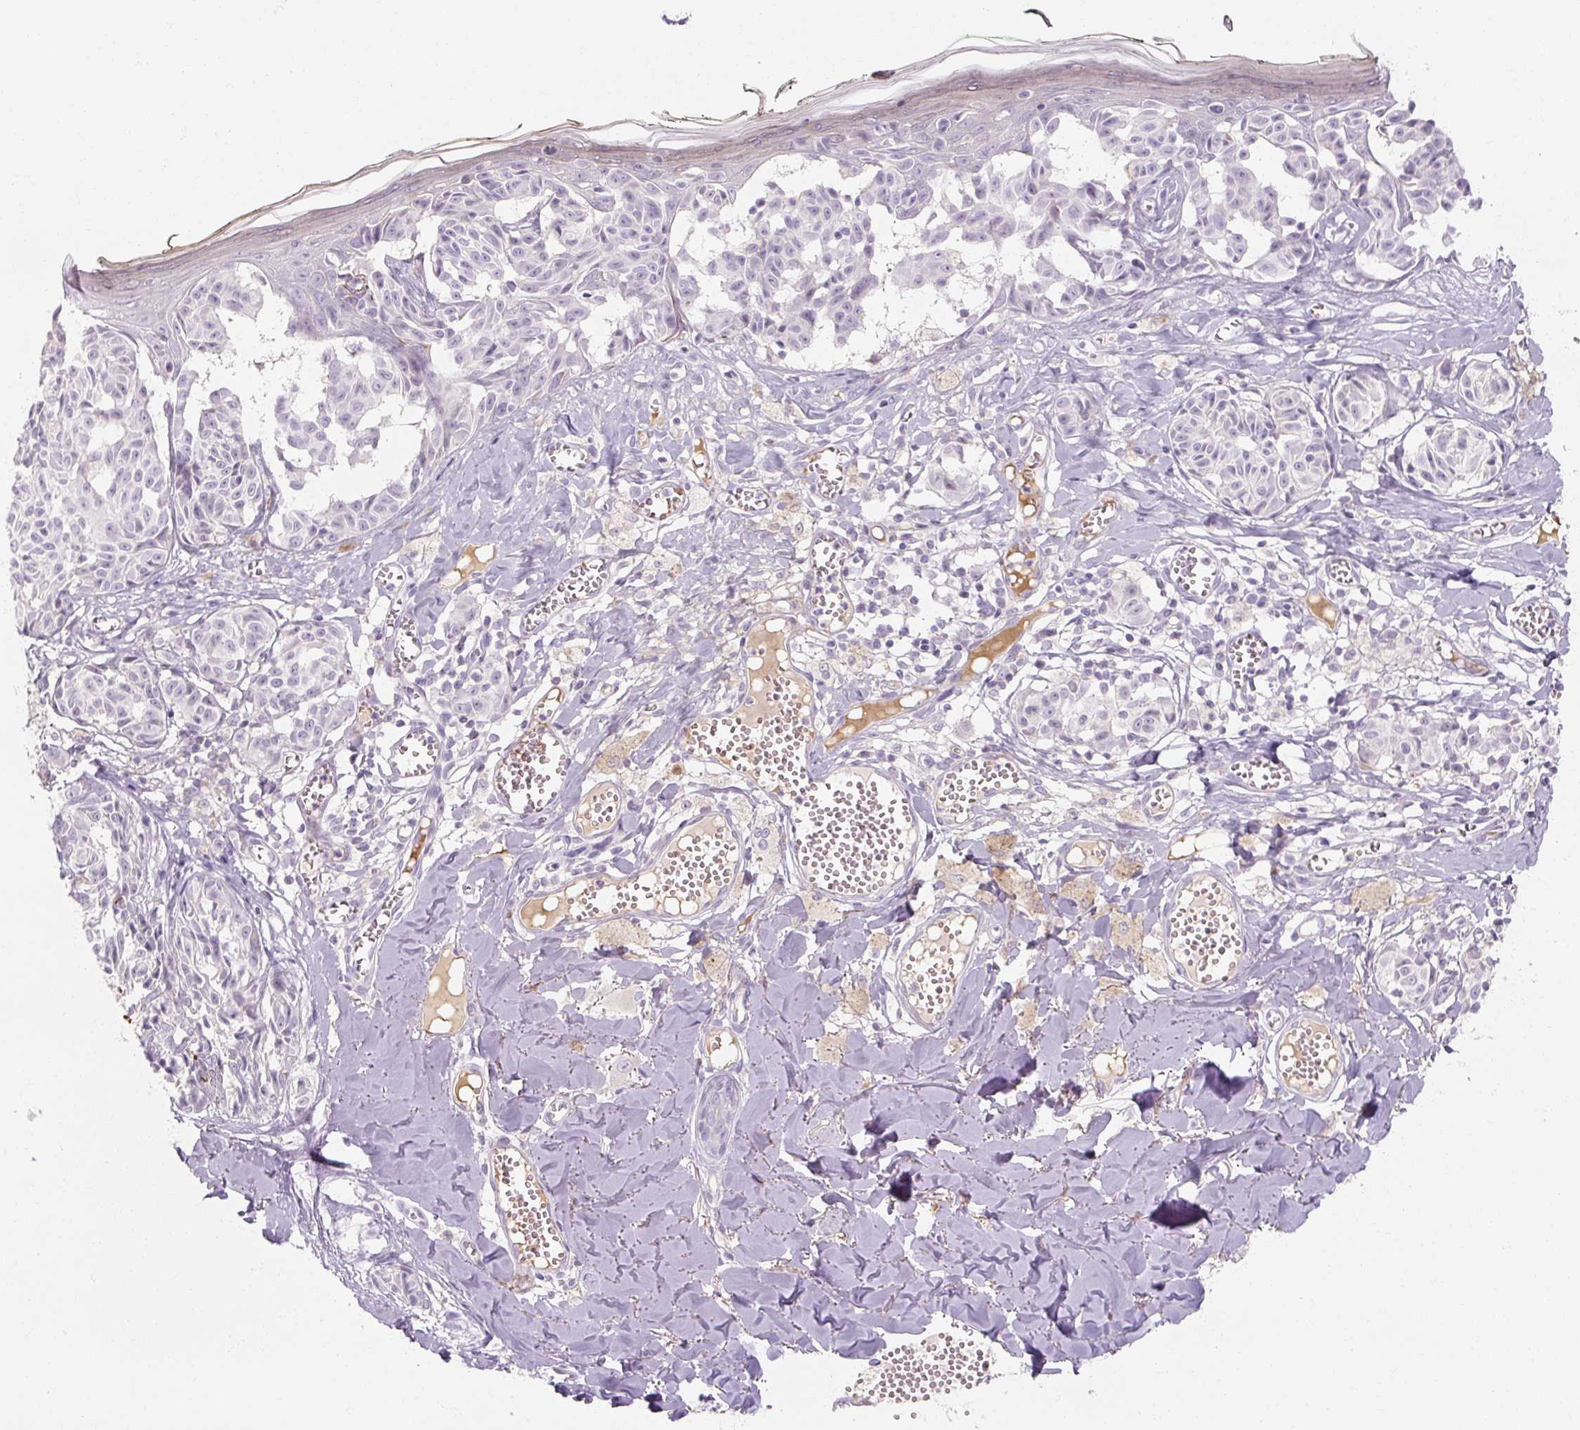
{"staining": {"intensity": "negative", "quantity": "none", "location": "none"}, "tissue": "melanoma", "cell_type": "Tumor cells", "image_type": "cancer", "snomed": [{"axis": "morphology", "description": "Malignant melanoma, NOS"}, {"axis": "topography", "description": "Skin"}], "caption": "Malignant melanoma stained for a protein using immunohistochemistry (IHC) exhibits no positivity tumor cells.", "gene": "NFE2L3", "patient": {"sex": "female", "age": 43}}